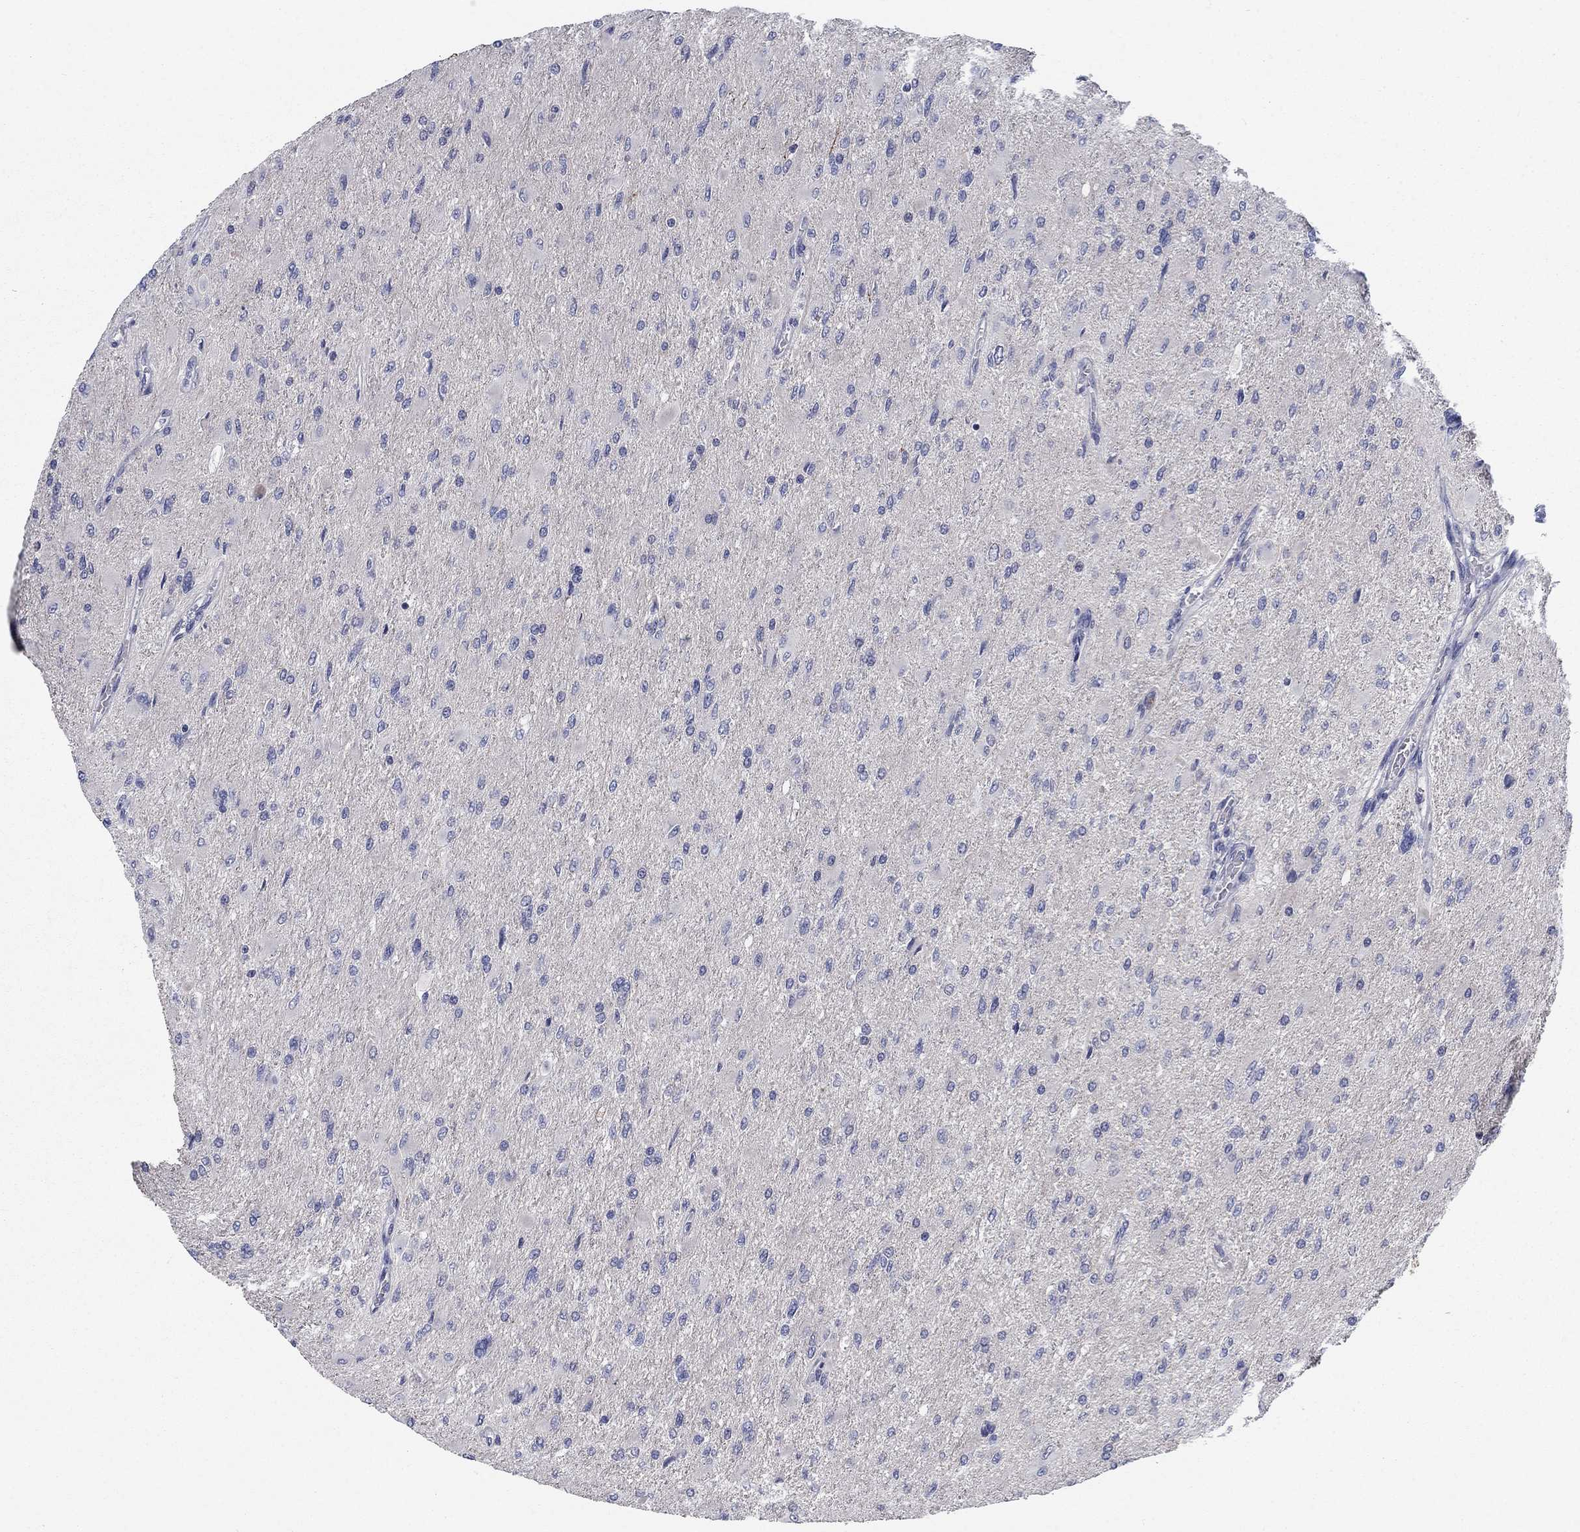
{"staining": {"intensity": "negative", "quantity": "none", "location": "none"}, "tissue": "glioma", "cell_type": "Tumor cells", "image_type": "cancer", "snomed": [{"axis": "morphology", "description": "Glioma, malignant, High grade"}, {"axis": "topography", "description": "Cerebral cortex"}], "caption": "Glioma was stained to show a protein in brown. There is no significant staining in tumor cells. The staining was performed using DAB to visualize the protein expression in brown, while the nuclei were stained in blue with hematoxylin (Magnification: 20x).", "gene": "KIF15", "patient": {"sex": "female", "age": 36}}